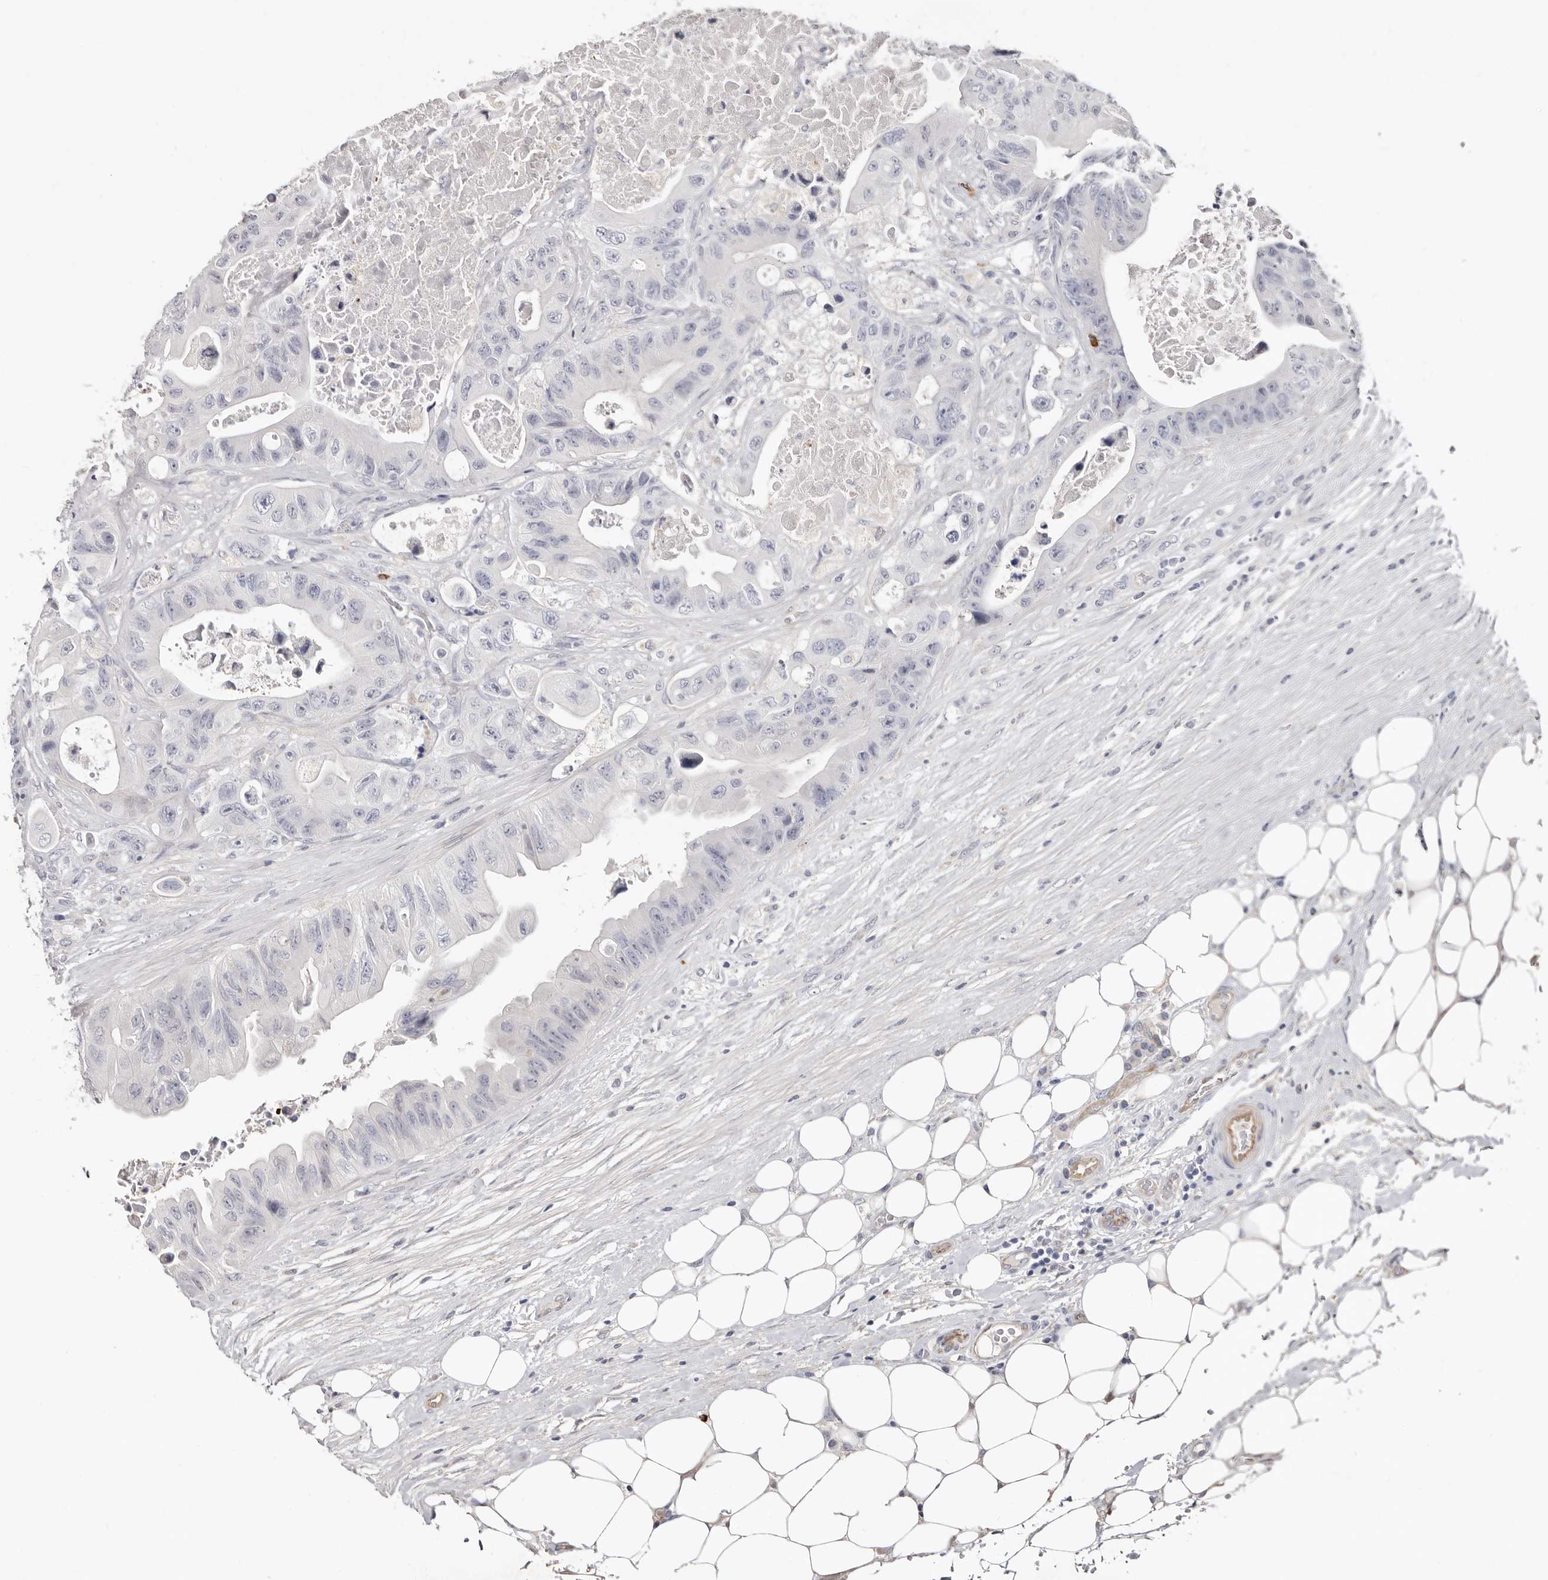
{"staining": {"intensity": "negative", "quantity": "none", "location": "none"}, "tissue": "colorectal cancer", "cell_type": "Tumor cells", "image_type": "cancer", "snomed": [{"axis": "morphology", "description": "Adenocarcinoma, NOS"}, {"axis": "topography", "description": "Colon"}], "caption": "Immunohistochemical staining of human colorectal cancer reveals no significant positivity in tumor cells.", "gene": "PKDCC", "patient": {"sex": "female", "age": 46}}